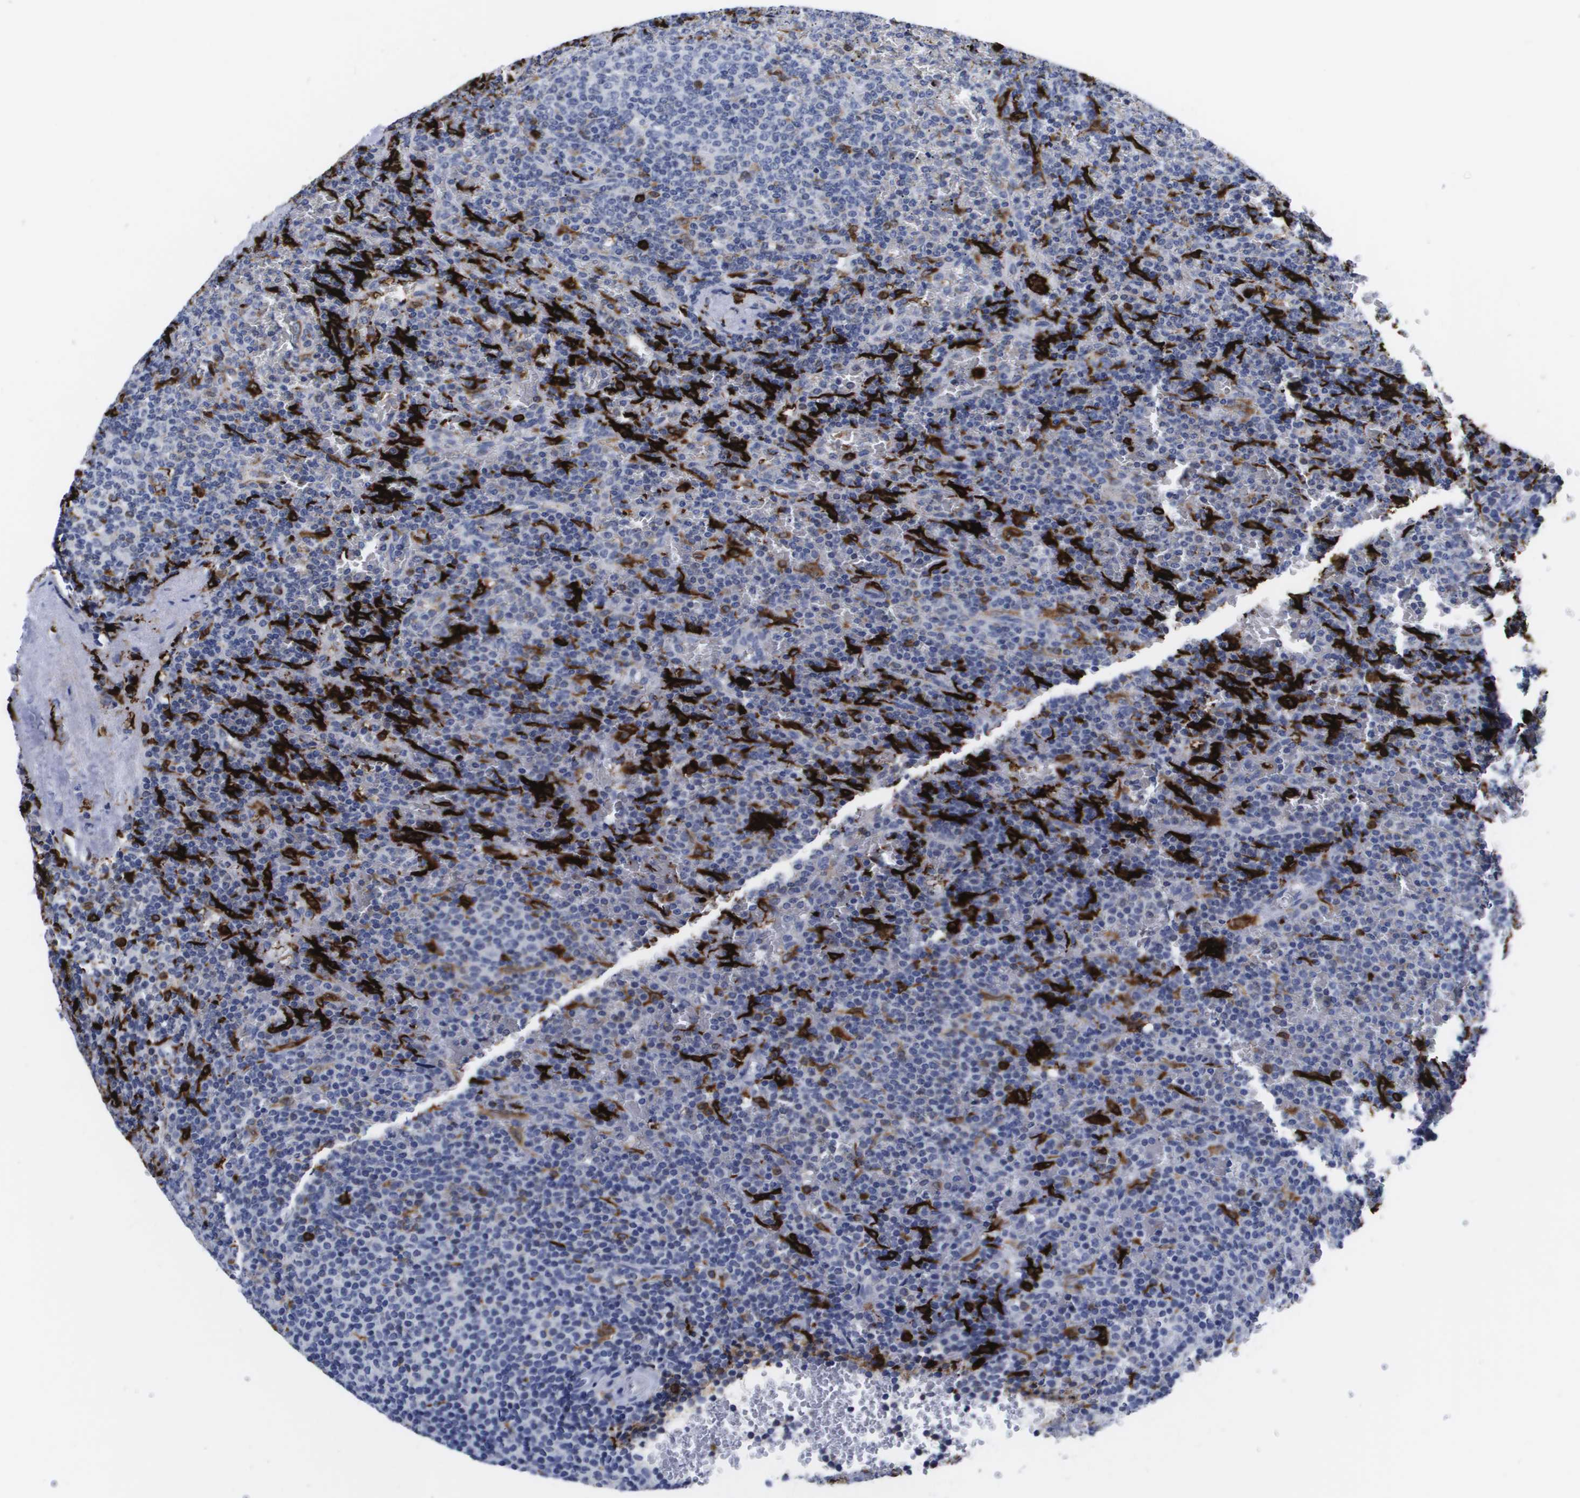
{"staining": {"intensity": "negative", "quantity": "none", "location": "none"}, "tissue": "lymphoma", "cell_type": "Tumor cells", "image_type": "cancer", "snomed": [{"axis": "morphology", "description": "Malignant lymphoma, non-Hodgkin's type, Low grade"}, {"axis": "topography", "description": "Spleen"}], "caption": "Immunohistochemistry (IHC) photomicrograph of human low-grade malignant lymphoma, non-Hodgkin's type stained for a protein (brown), which displays no staining in tumor cells.", "gene": "HMOX1", "patient": {"sex": "female", "age": 77}}